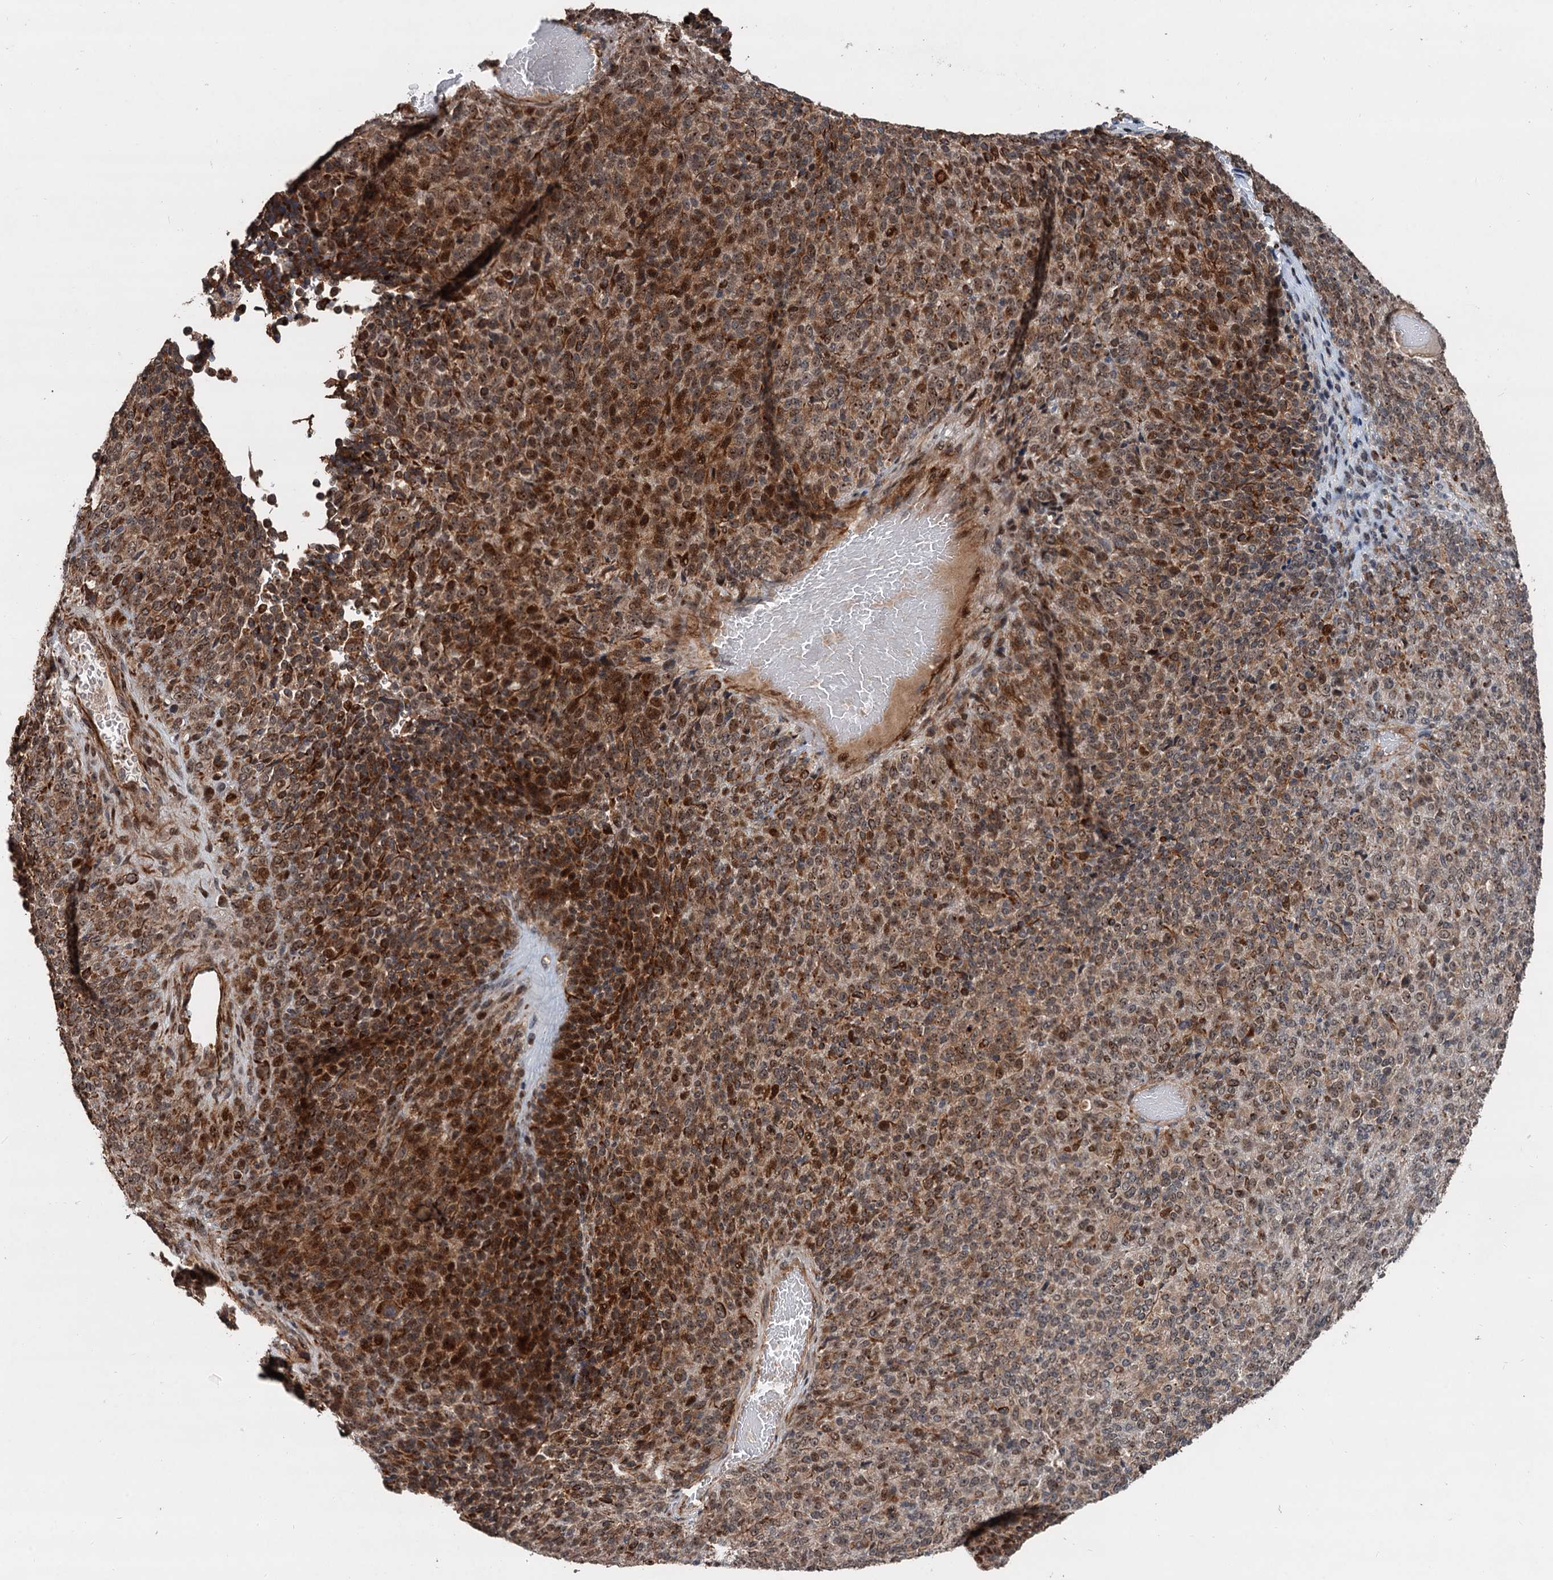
{"staining": {"intensity": "moderate", "quantity": ">75%", "location": "cytoplasmic/membranous,nuclear"}, "tissue": "melanoma", "cell_type": "Tumor cells", "image_type": "cancer", "snomed": [{"axis": "morphology", "description": "Malignant melanoma, Metastatic site"}, {"axis": "topography", "description": "Brain"}], "caption": "IHC (DAB (3,3'-diaminobenzidine)) staining of malignant melanoma (metastatic site) demonstrates moderate cytoplasmic/membranous and nuclear protein staining in about >75% of tumor cells.", "gene": "TMA16", "patient": {"sex": "female", "age": 56}}